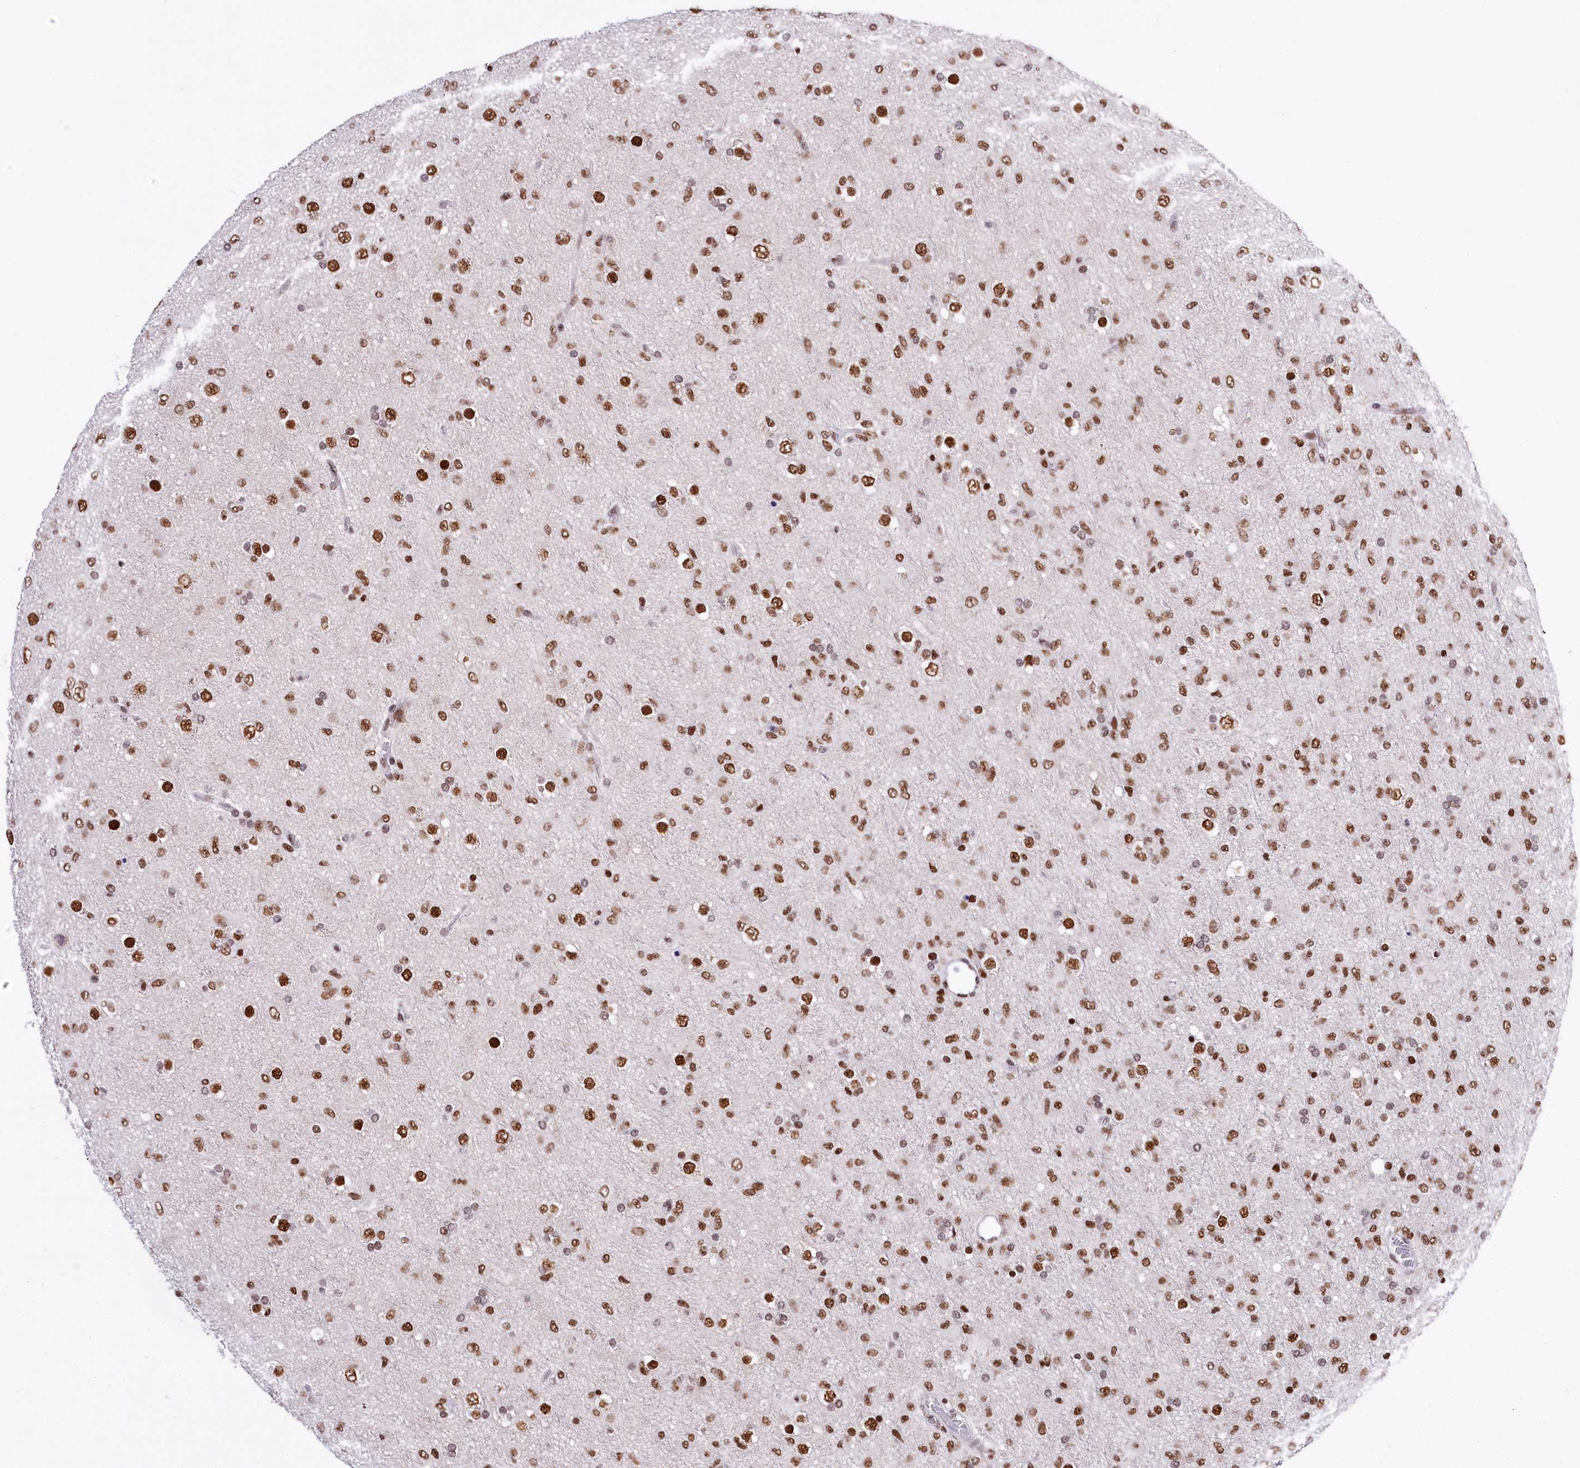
{"staining": {"intensity": "strong", "quantity": ">75%", "location": "nuclear"}, "tissue": "glioma", "cell_type": "Tumor cells", "image_type": "cancer", "snomed": [{"axis": "morphology", "description": "Glioma, malignant, Low grade"}, {"axis": "topography", "description": "Brain"}], "caption": "A brown stain highlights strong nuclear staining of a protein in human glioma tumor cells.", "gene": "POU4F3", "patient": {"sex": "male", "age": 65}}